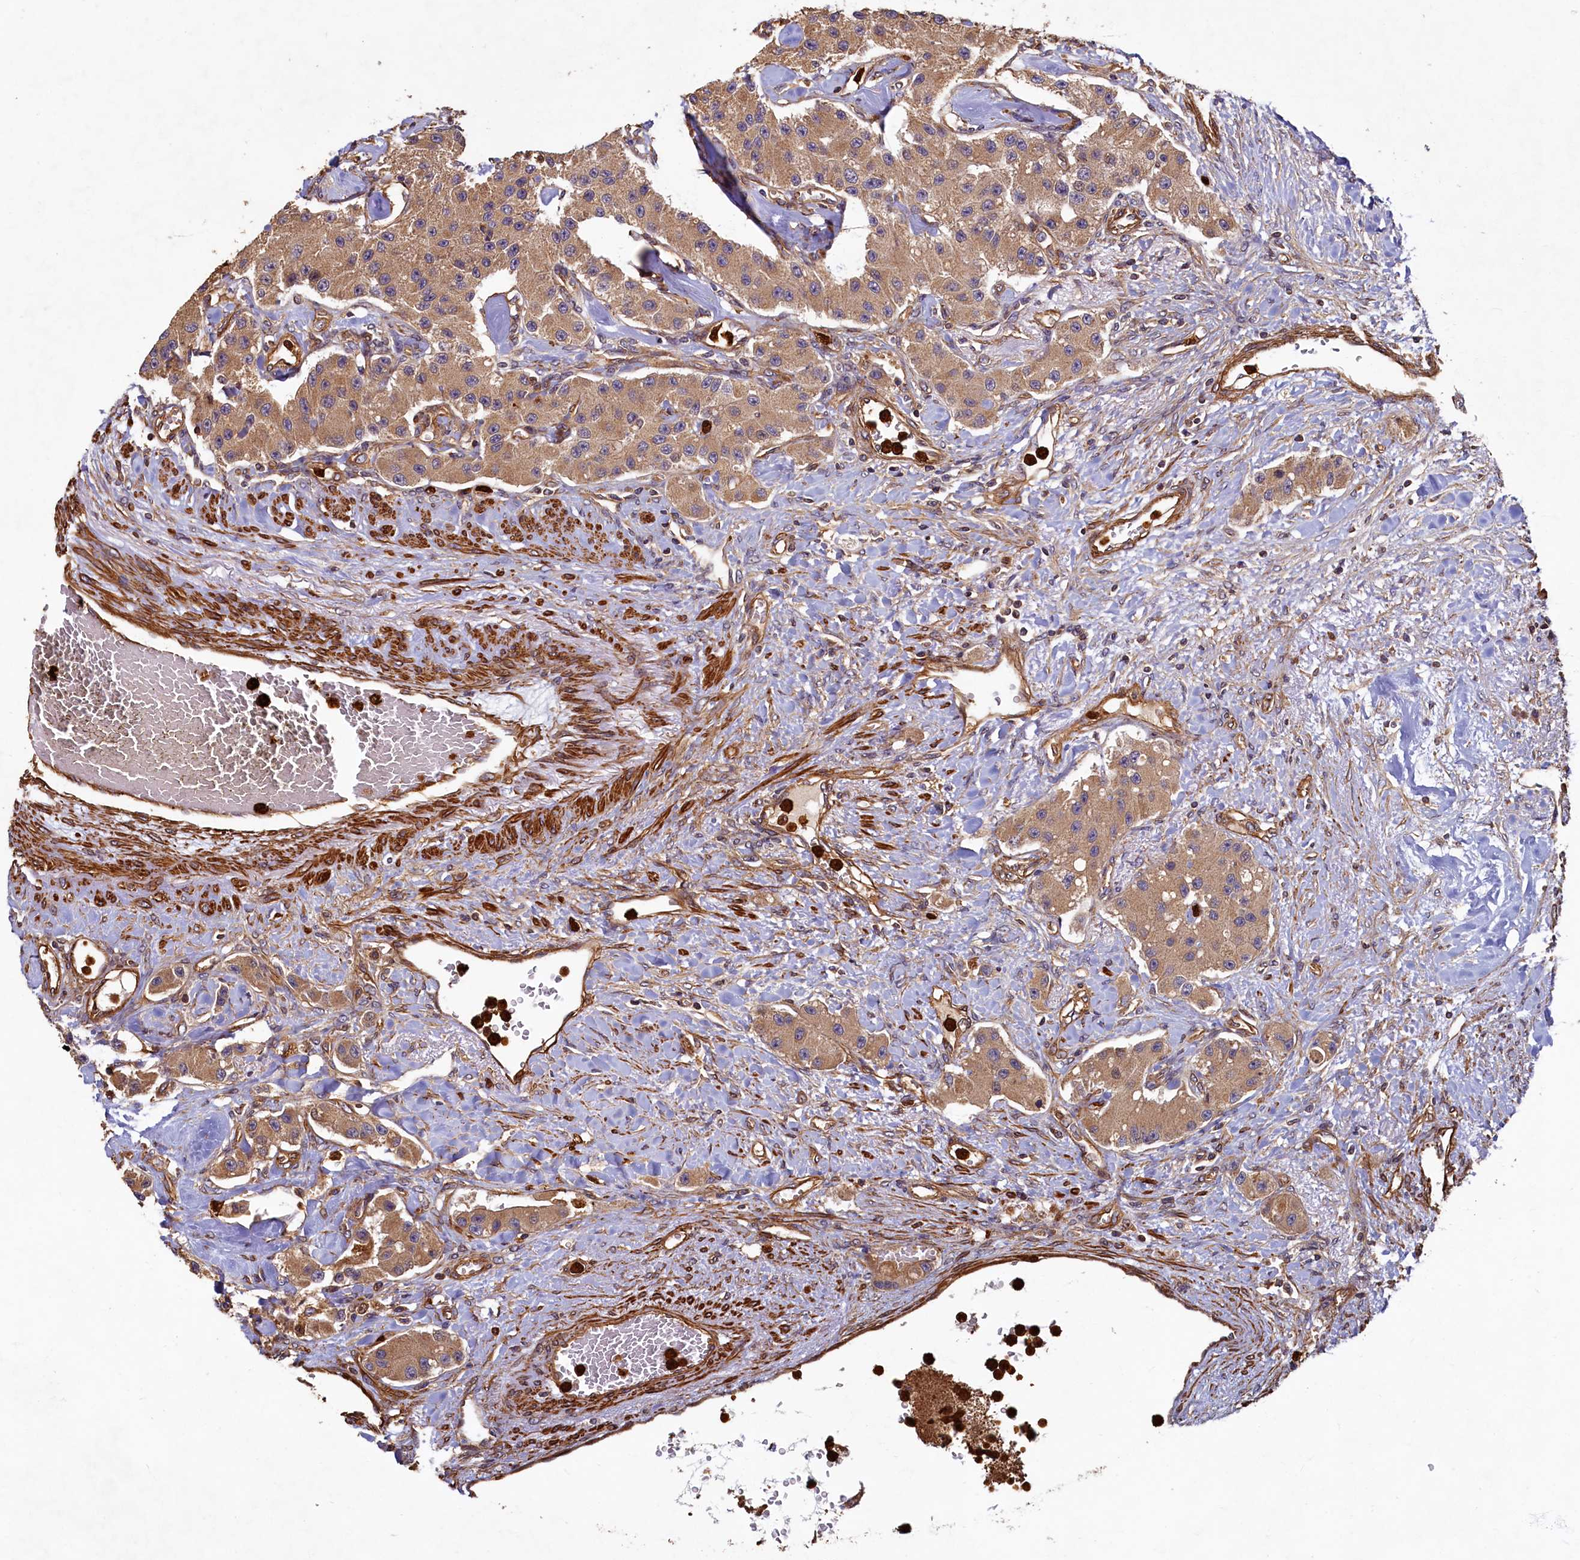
{"staining": {"intensity": "moderate", "quantity": ">75%", "location": "cytoplasmic/membranous"}, "tissue": "carcinoid", "cell_type": "Tumor cells", "image_type": "cancer", "snomed": [{"axis": "morphology", "description": "Carcinoid, malignant, NOS"}, {"axis": "topography", "description": "Pancreas"}], "caption": "Immunohistochemistry photomicrograph of neoplastic tissue: malignant carcinoid stained using IHC exhibits medium levels of moderate protein expression localized specifically in the cytoplasmic/membranous of tumor cells, appearing as a cytoplasmic/membranous brown color.", "gene": "CCDC102B", "patient": {"sex": "male", "age": 41}}